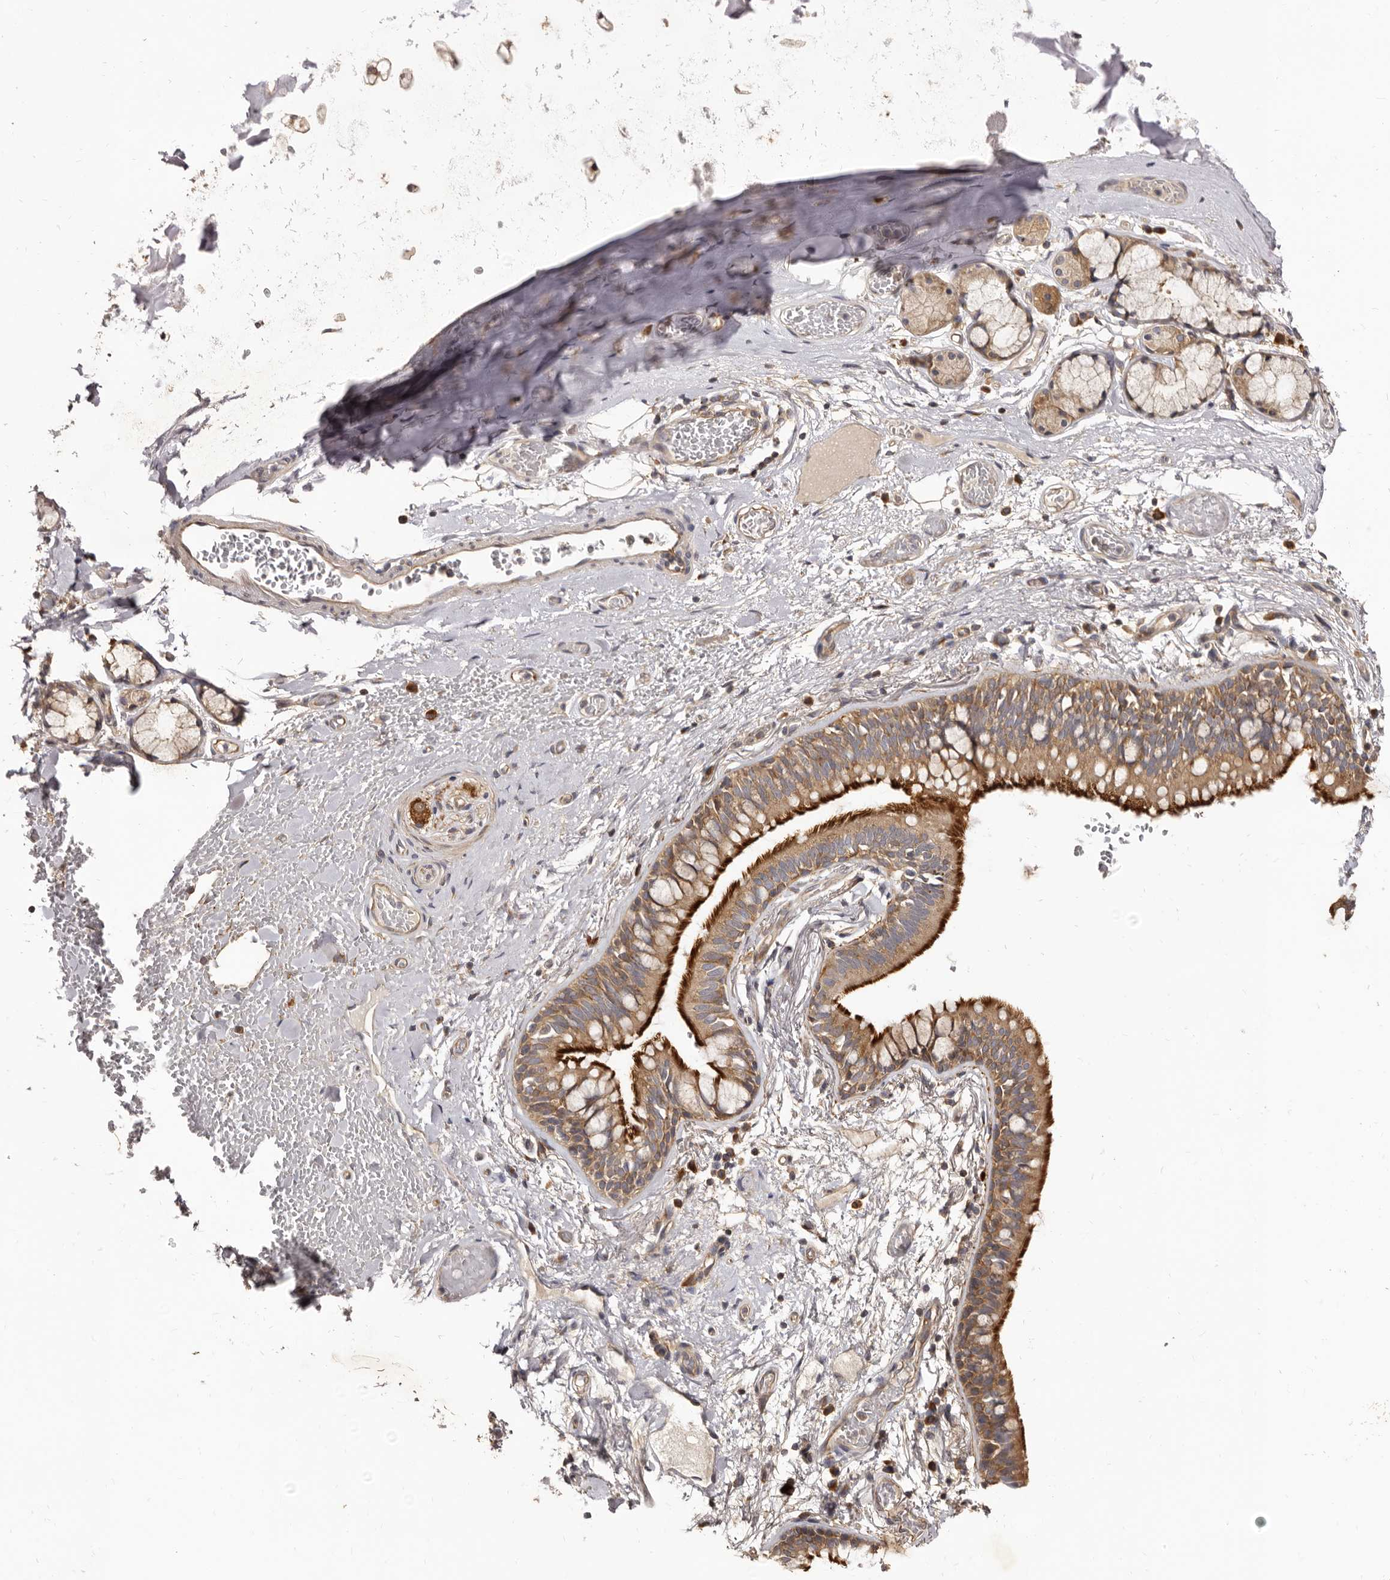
{"staining": {"intensity": "weak", "quantity": ">75%", "location": "cytoplasmic/membranous"}, "tissue": "adipose tissue", "cell_type": "Adipocytes", "image_type": "normal", "snomed": [{"axis": "morphology", "description": "Normal tissue, NOS"}, {"axis": "topography", "description": "Cartilage tissue"}, {"axis": "topography", "description": "Bronchus"}], "caption": "IHC micrograph of unremarkable human adipose tissue stained for a protein (brown), which displays low levels of weak cytoplasmic/membranous expression in about >75% of adipocytes.", "gene": "ADAMTS20", "patient": {"sex": "female", "age": 73}}